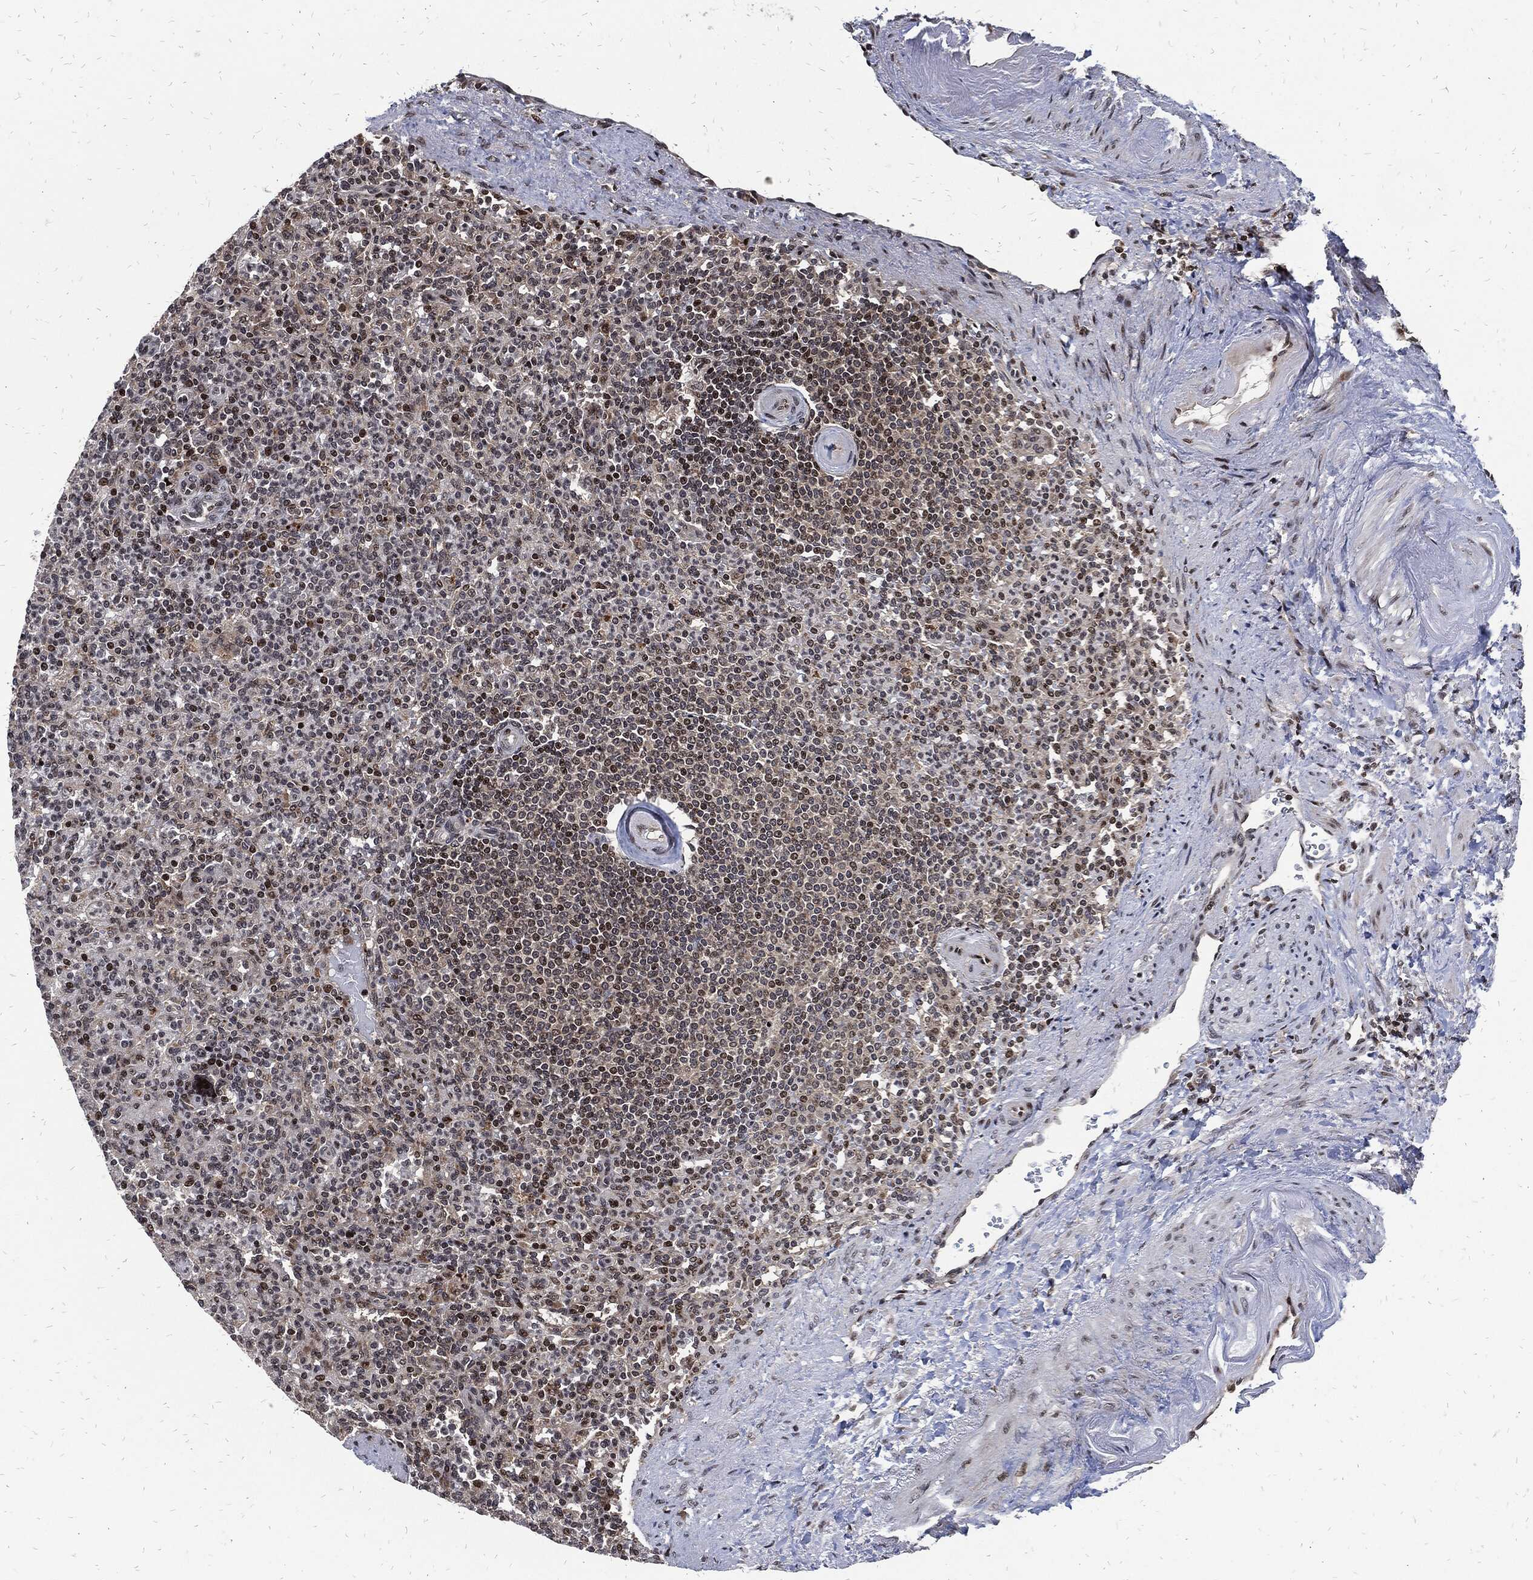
{"staining": {"intensity": "strong", "quantity": "<25%", "location": "nuclear"}, "tissue": "spleen", "cell_type": "Cells in red pulp", "image_type": "normal", "snomed": [{"axis": "morphology", "description": "Normal tissue, NOS"}, {"axis": "topography", "description": "Spleen"}], "caption": "Protein positivity by immunohistochemistry (IHC) demonstrates strong nuclear staining in about <25% of cells in red pulp in normal spleen.", "gene": "ZNF775", "patient": {"sex": "female", "age": 74}}